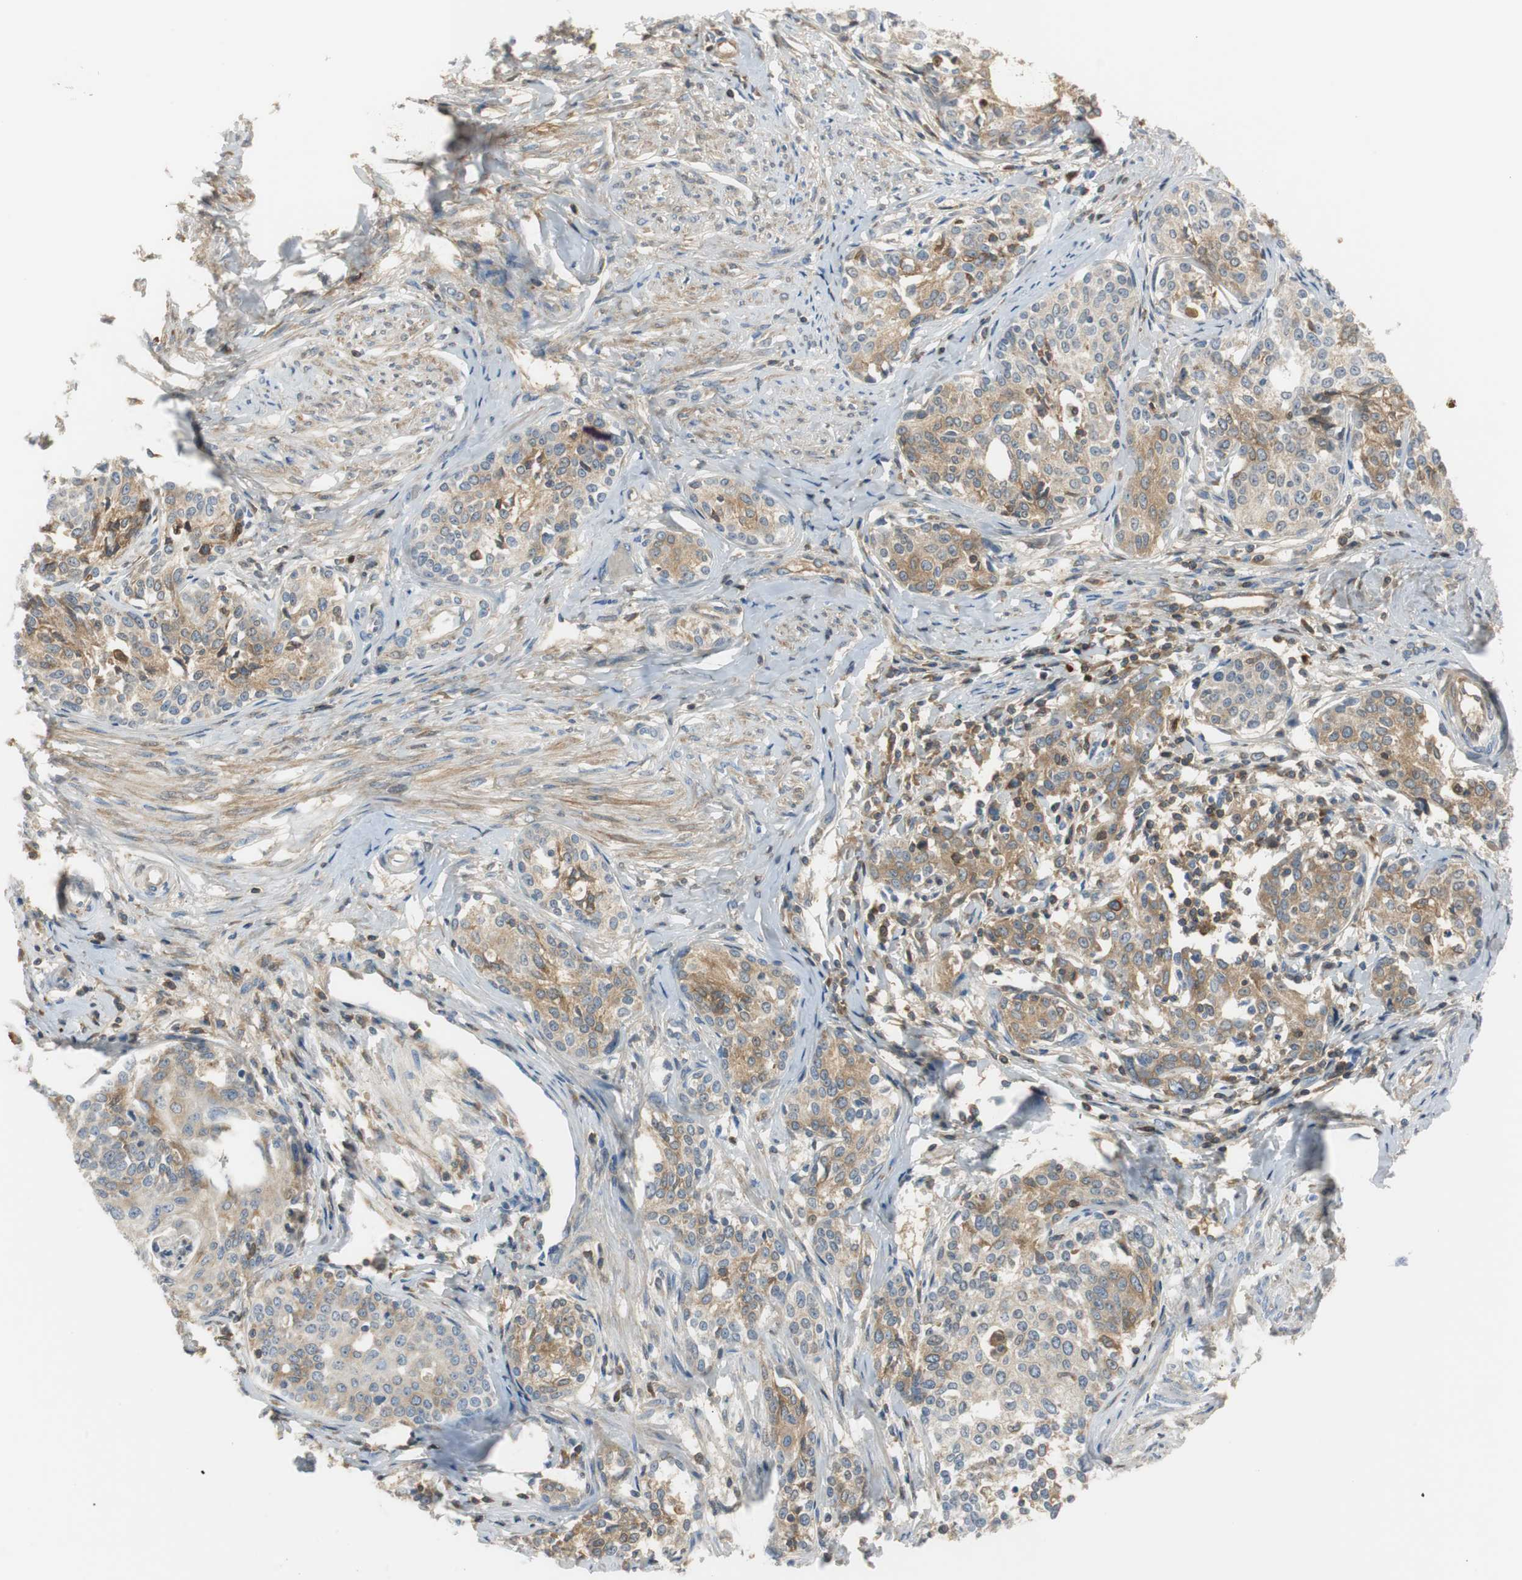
{"staining": {"intensity": "moderate", "quantity": "25%-75%", "location": "cytoplasmic/membranous"}, "tissue": "cervical cancer", "cell_type": "Tumor cells", "image_type": "cancer", "snomed": [{"axis": "morphology", "description": "Squamous cell carcinoma, NOS"}, {"axis": "morphology", "description": "Adenocarcinoma, NOS"}, {"axis": "topography", "description": "Cervix"}], "caption": "Protein analysis of cervical adenocarcinoma tissue shows moderate cytoplasmic/membranous staining in about 25%-75% of tumor cells. The staining was performed using DAB (3,3'-diaminobenzidine), with brown indicating positive protein expression. Nuclei are stained blue with hematoxylin.", "gene": "SERPINF1", "patient": {"sex": "female", "age": 52}}